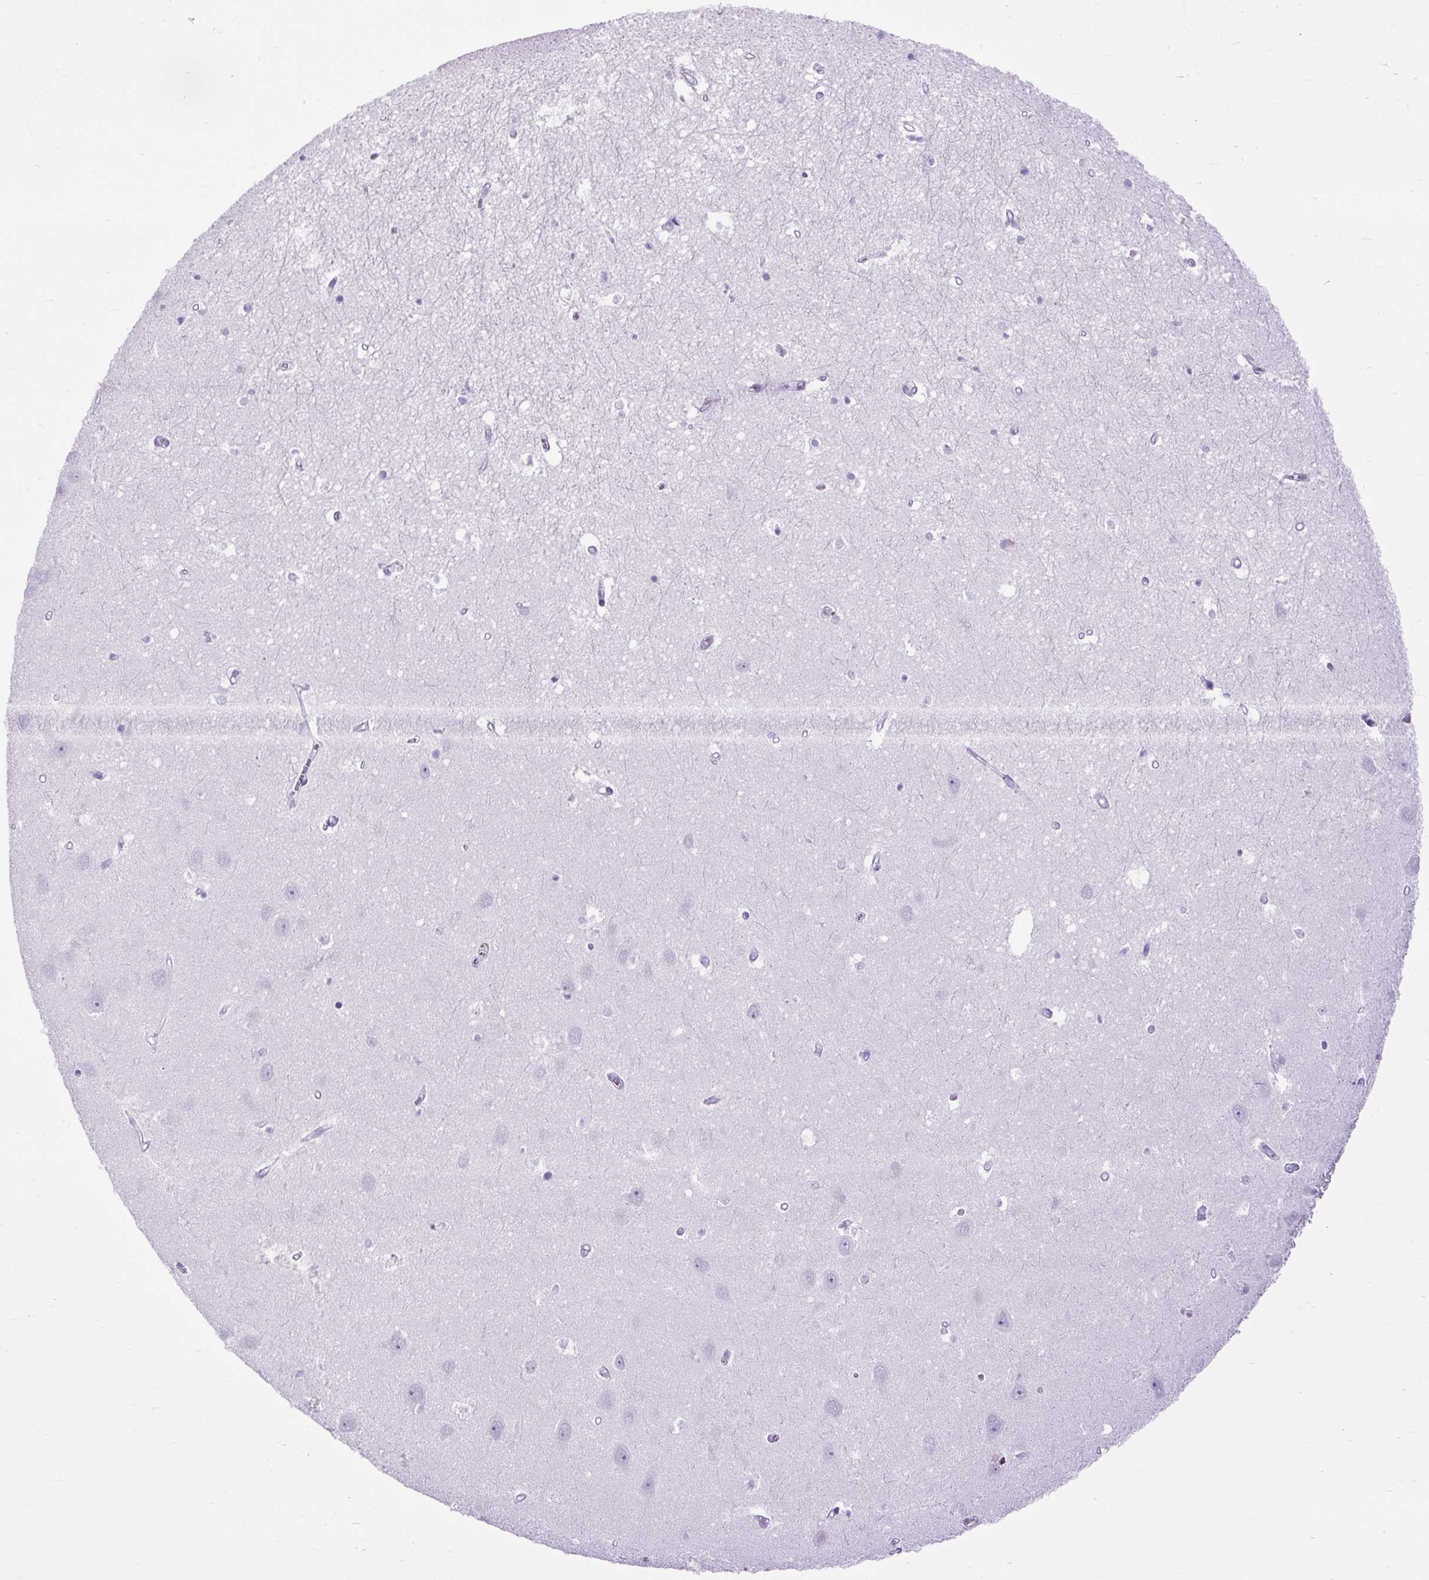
{"staining": {"intensity": "negative", "quantity": "none", "location": "none"}, "tissue": "hippocampus", "cell_type": "Glial cells", "image_type": "normal", "snomed": [{"axis": "morphology", "description": "Normal tissue, NOS"}, {"axis": "topography", "description": "Hippocampus"}], "caption": "This image is of unremarkable hippocampus stained with immunohistochemistry (IHC) to label a protein in brown with the nuclei are counter-stained blue. There is no positivity in glial cells. (DAB (3,3'-diaminobenzidine) IHC with hematoxylin counter stain).", "gene": "UPP1", "patient": {"sex": "female", "age": 64}}